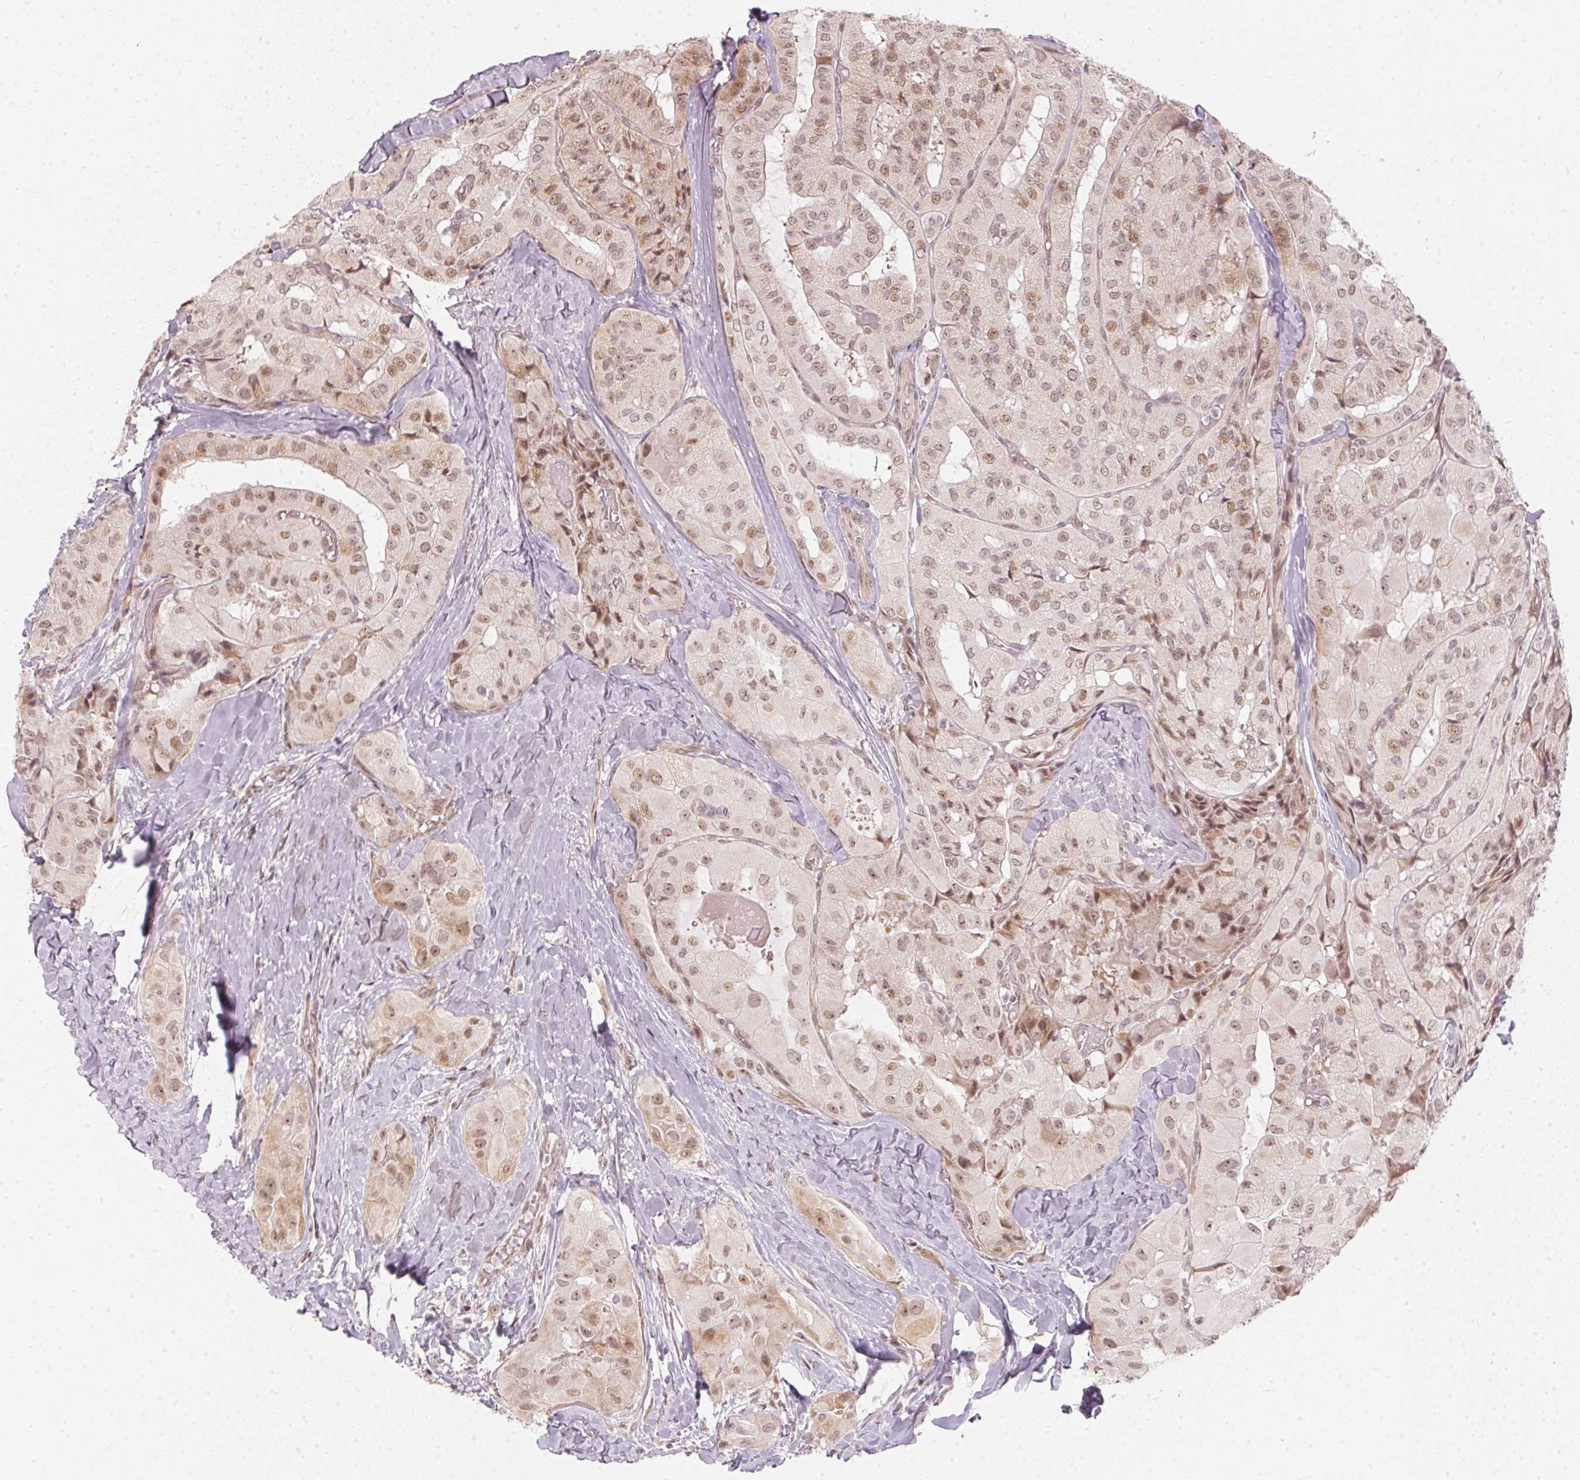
{"staining": {"intensity": "moderate", "quantity": ">75%", "location": "nuclear"}, "tissue": "thyroid cancer", "cell_type": "Tumor cells", "image_type": "cancer", "snomed": [{"axis": "morphology", "description": "Normal tissue, NOS"}, {"axis": "morphology", "description": "Papillary adenocarcinoma, NOS"}, {"axis": "topography", "description": "Thyroid gland"}], "caption": "This image demonstrates IHC staining of human papillary adenocarcinoma (thyroid), with medium moderate nuclear positivity in about >75% of tumor cells.", "gene": "KAT6A", "patient": {"sex": "female", "age": 59}}